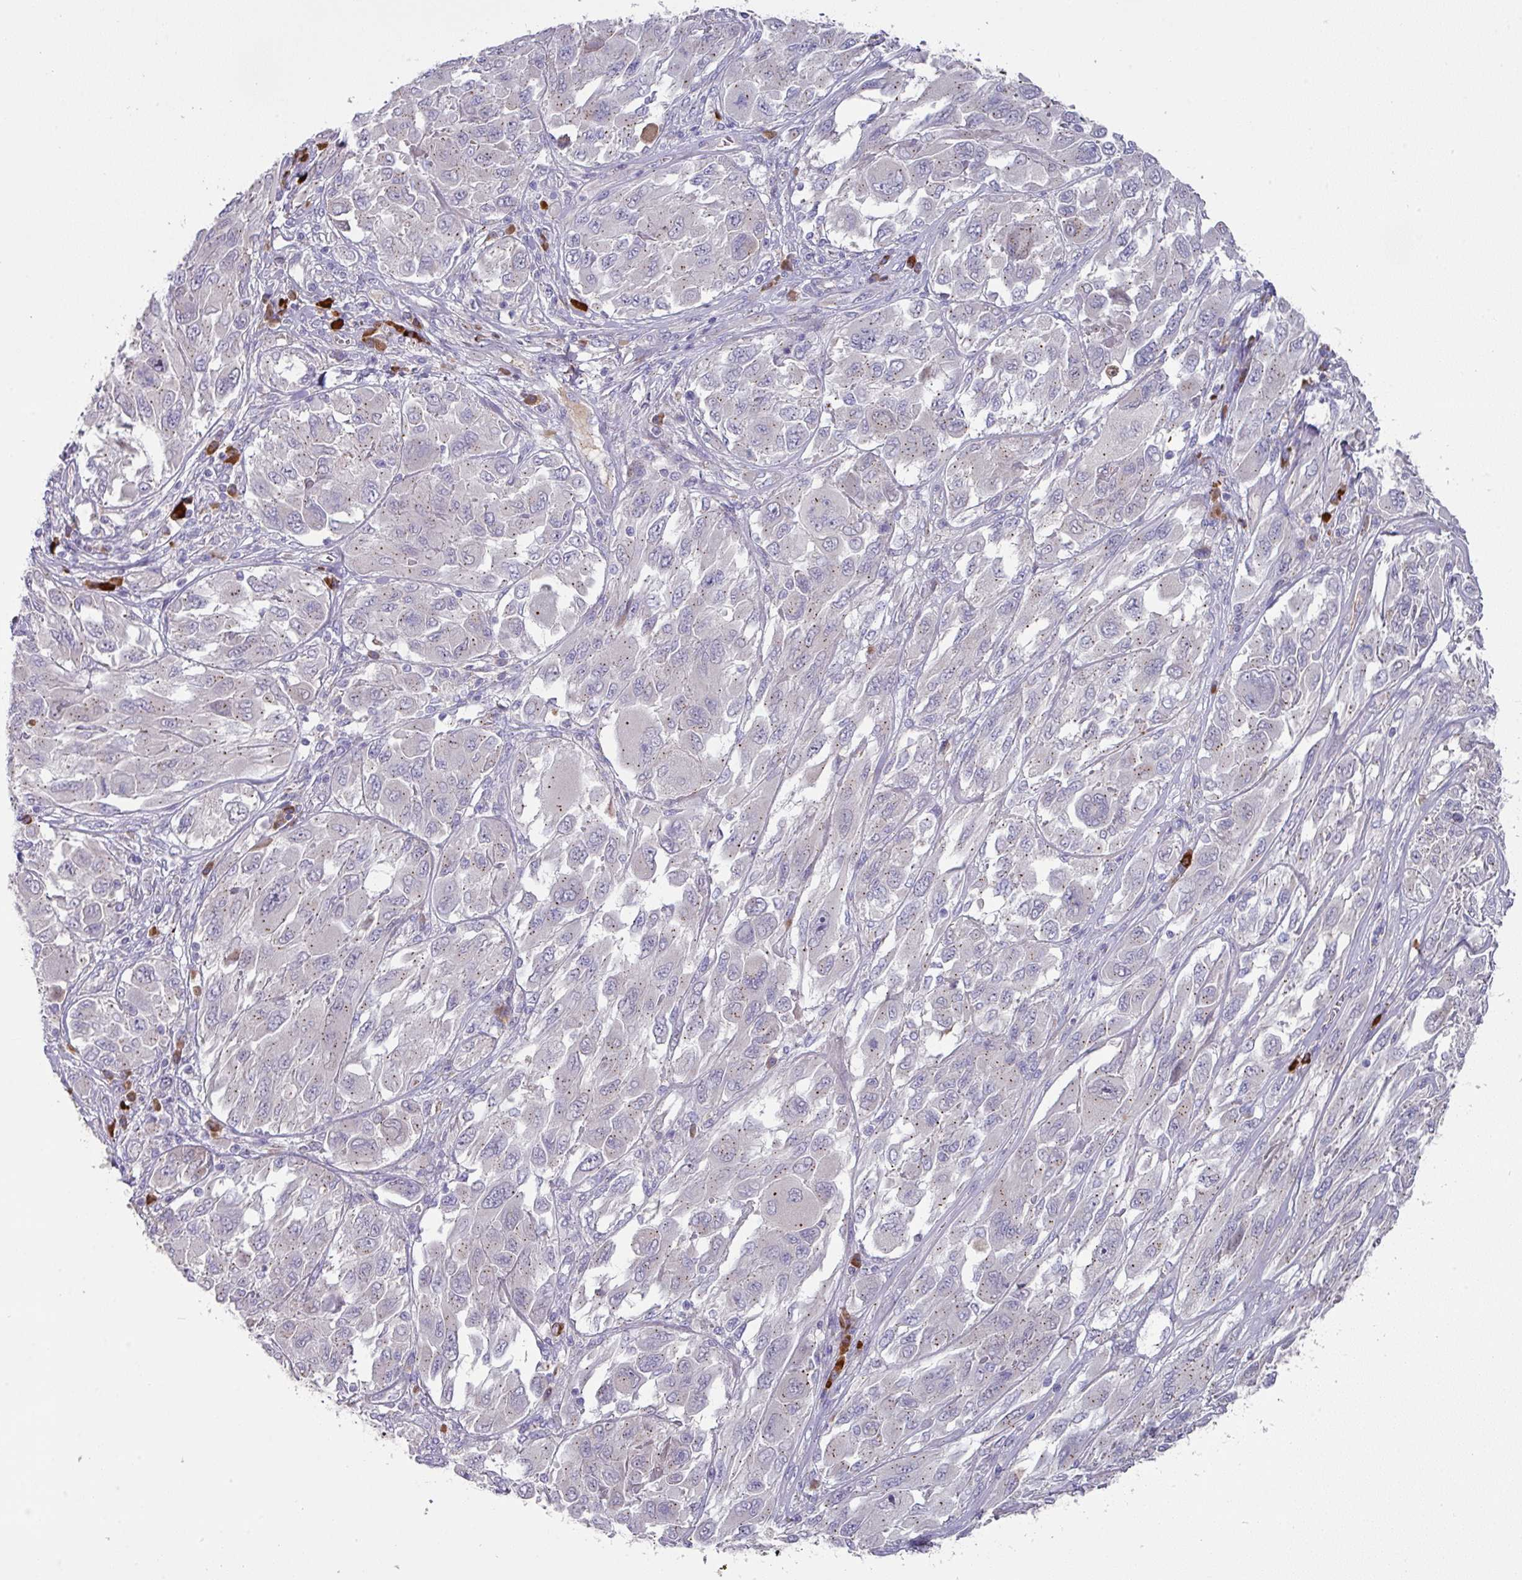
{"staining": {"intensity": "weak", "quantity": "<25%", "location": "cytoplasmic/membranous"}, "tissue": "melanoma", "cell_type": "Tumor cells", "image_type": "cancer", "snomed": [{"axis": "morphology", "description": "Malignant melanoma, NOS"}, {"axis": "topography", "description": "Skin"}], "caption": "This is an immunohistochemistry (IHC) histopathology image of human melanoma. There is no positivity in tumor cells.", "gene": "IL4R", "patient": {"sex": "female", "age": 91}}